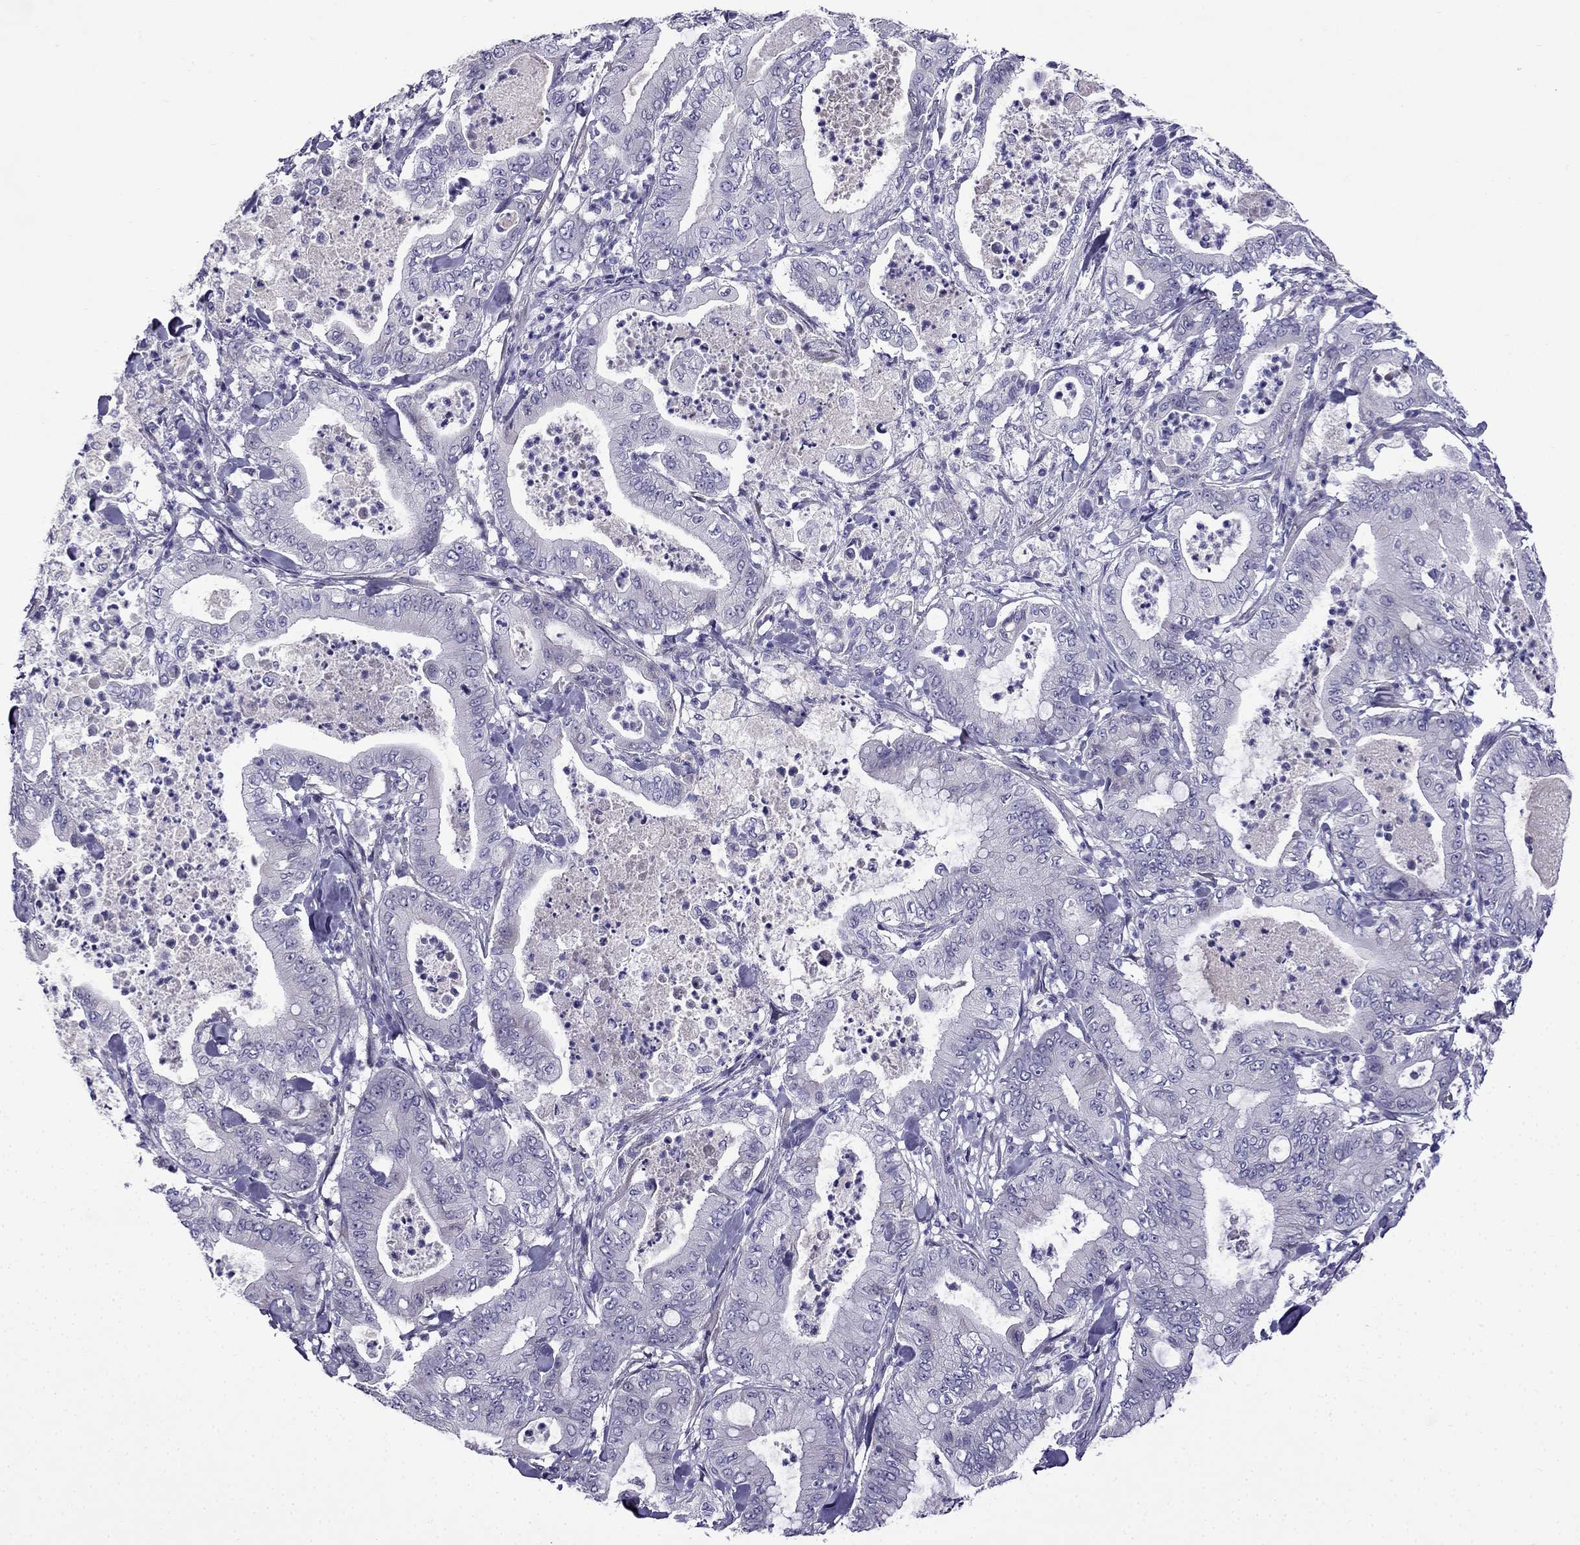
{"staining": {"intensity": "negative", "quantity": "none", "location": "none"}, "tissue": "pancreatic cancer", "cell_type": "Tumor cells", "image_type": "cancer", "snomed": [{"axis": "morphology", "description": "Adenocarcinoma, NOS"}, {"axis": "topography", "description": "Pancreas"}], "caption": "The IHC image has no significant positivity in tumor cells of pancreatic cancer tissue.", "gene": "PI16", "patient": {"sex": "male", "age": 71}}